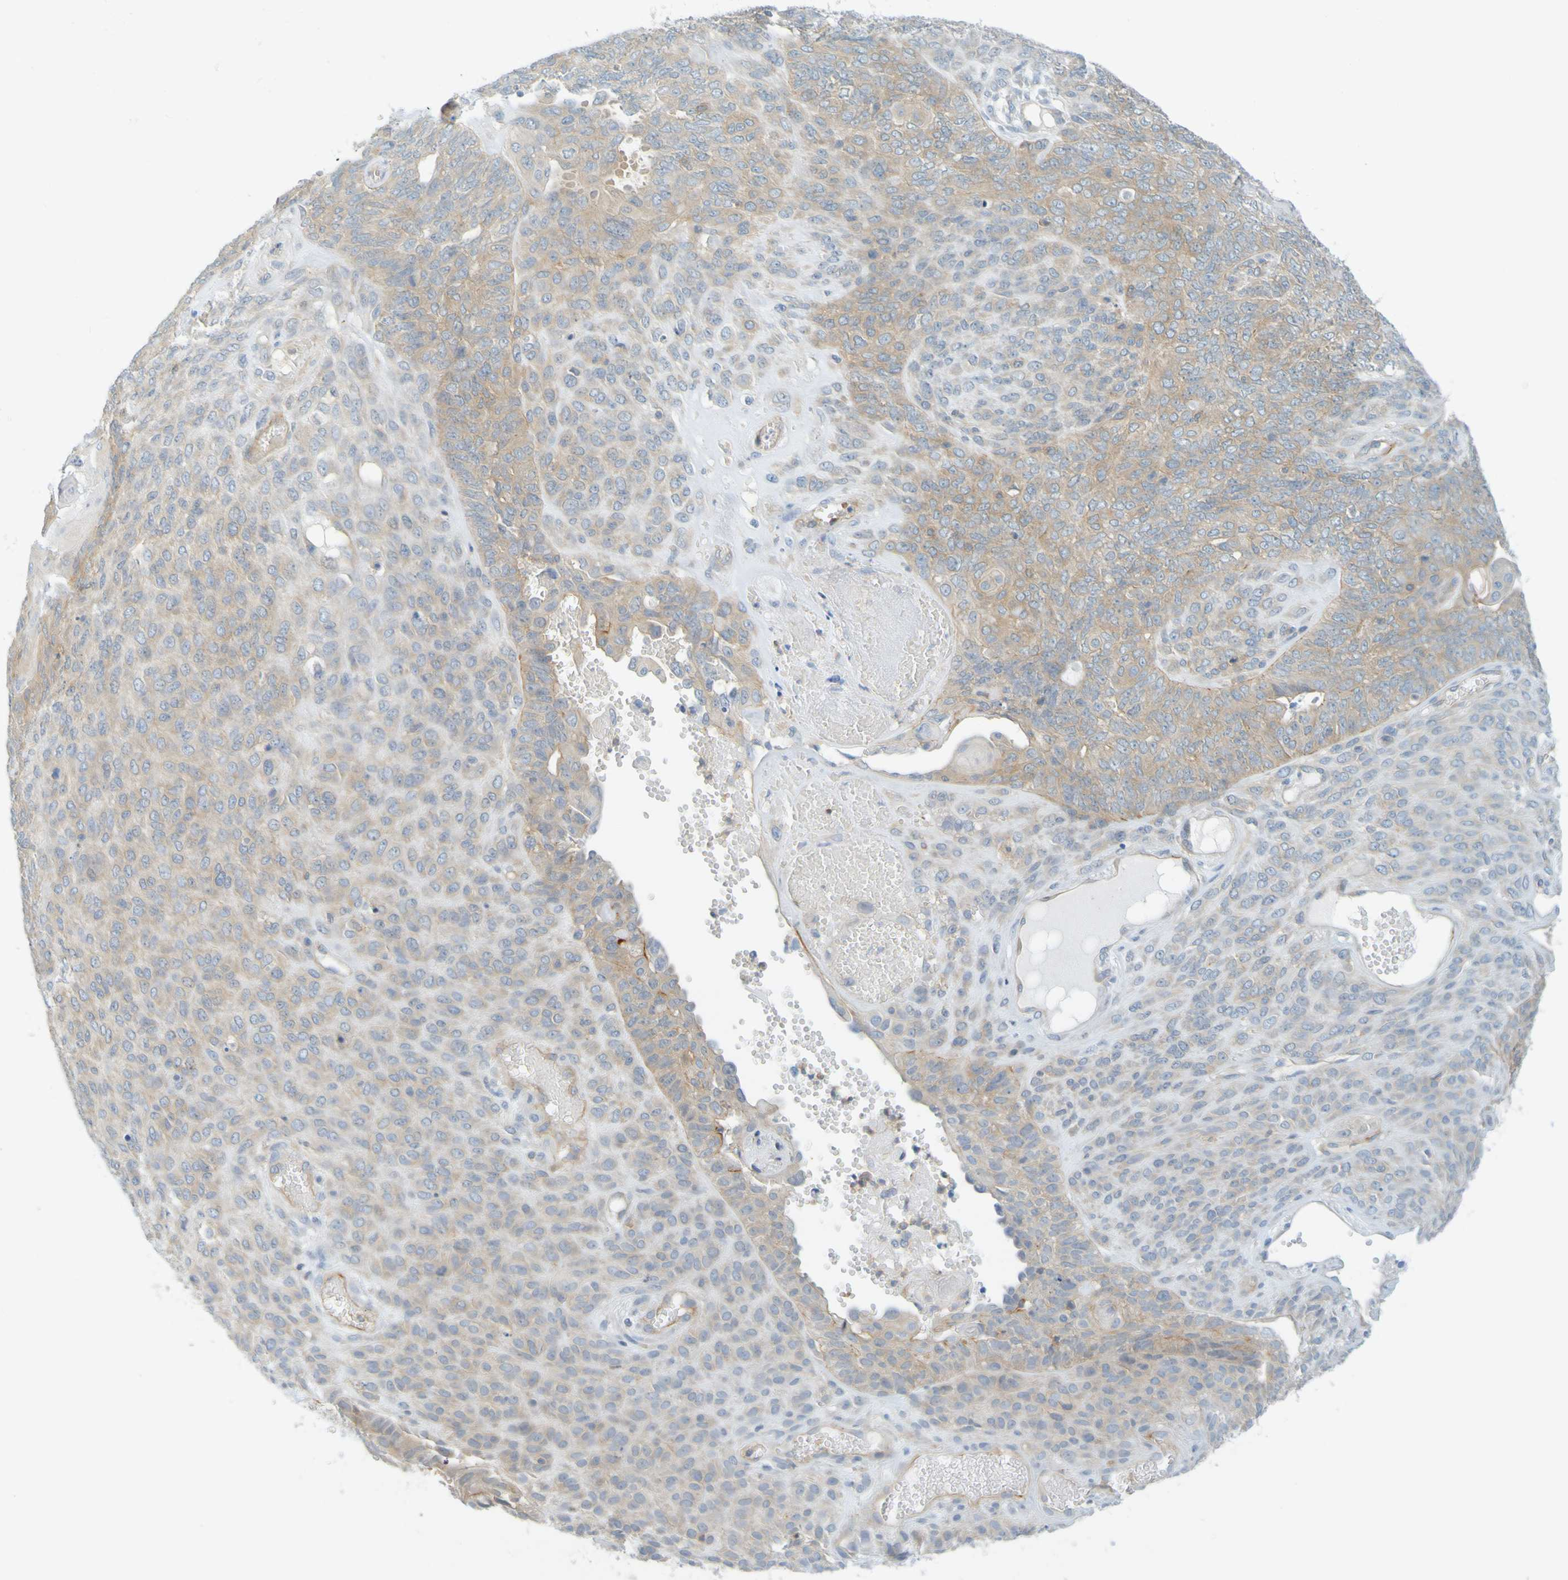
{"staining": {"intensity": "weak", "quantity": ">75%", "location": "cytoplasmic/membranous"}, "tissue": "endometrial cancer", "cell_type": "Tumor cells", "image_type": "cancer", "snomed": [{"axis": "morphology", "description": "Adenocarcinoma, NOS"}, {"axis": "topography", "description": "Endometrium"}], "caption": "Endometrial adenocarcinoma stained with a brown dye shows weak cytoplasmic/membranous positive positivity in approximately >75% of tumor cells.", "gene": "APPL1", "patient": {"sex": "female", "age": 32}}